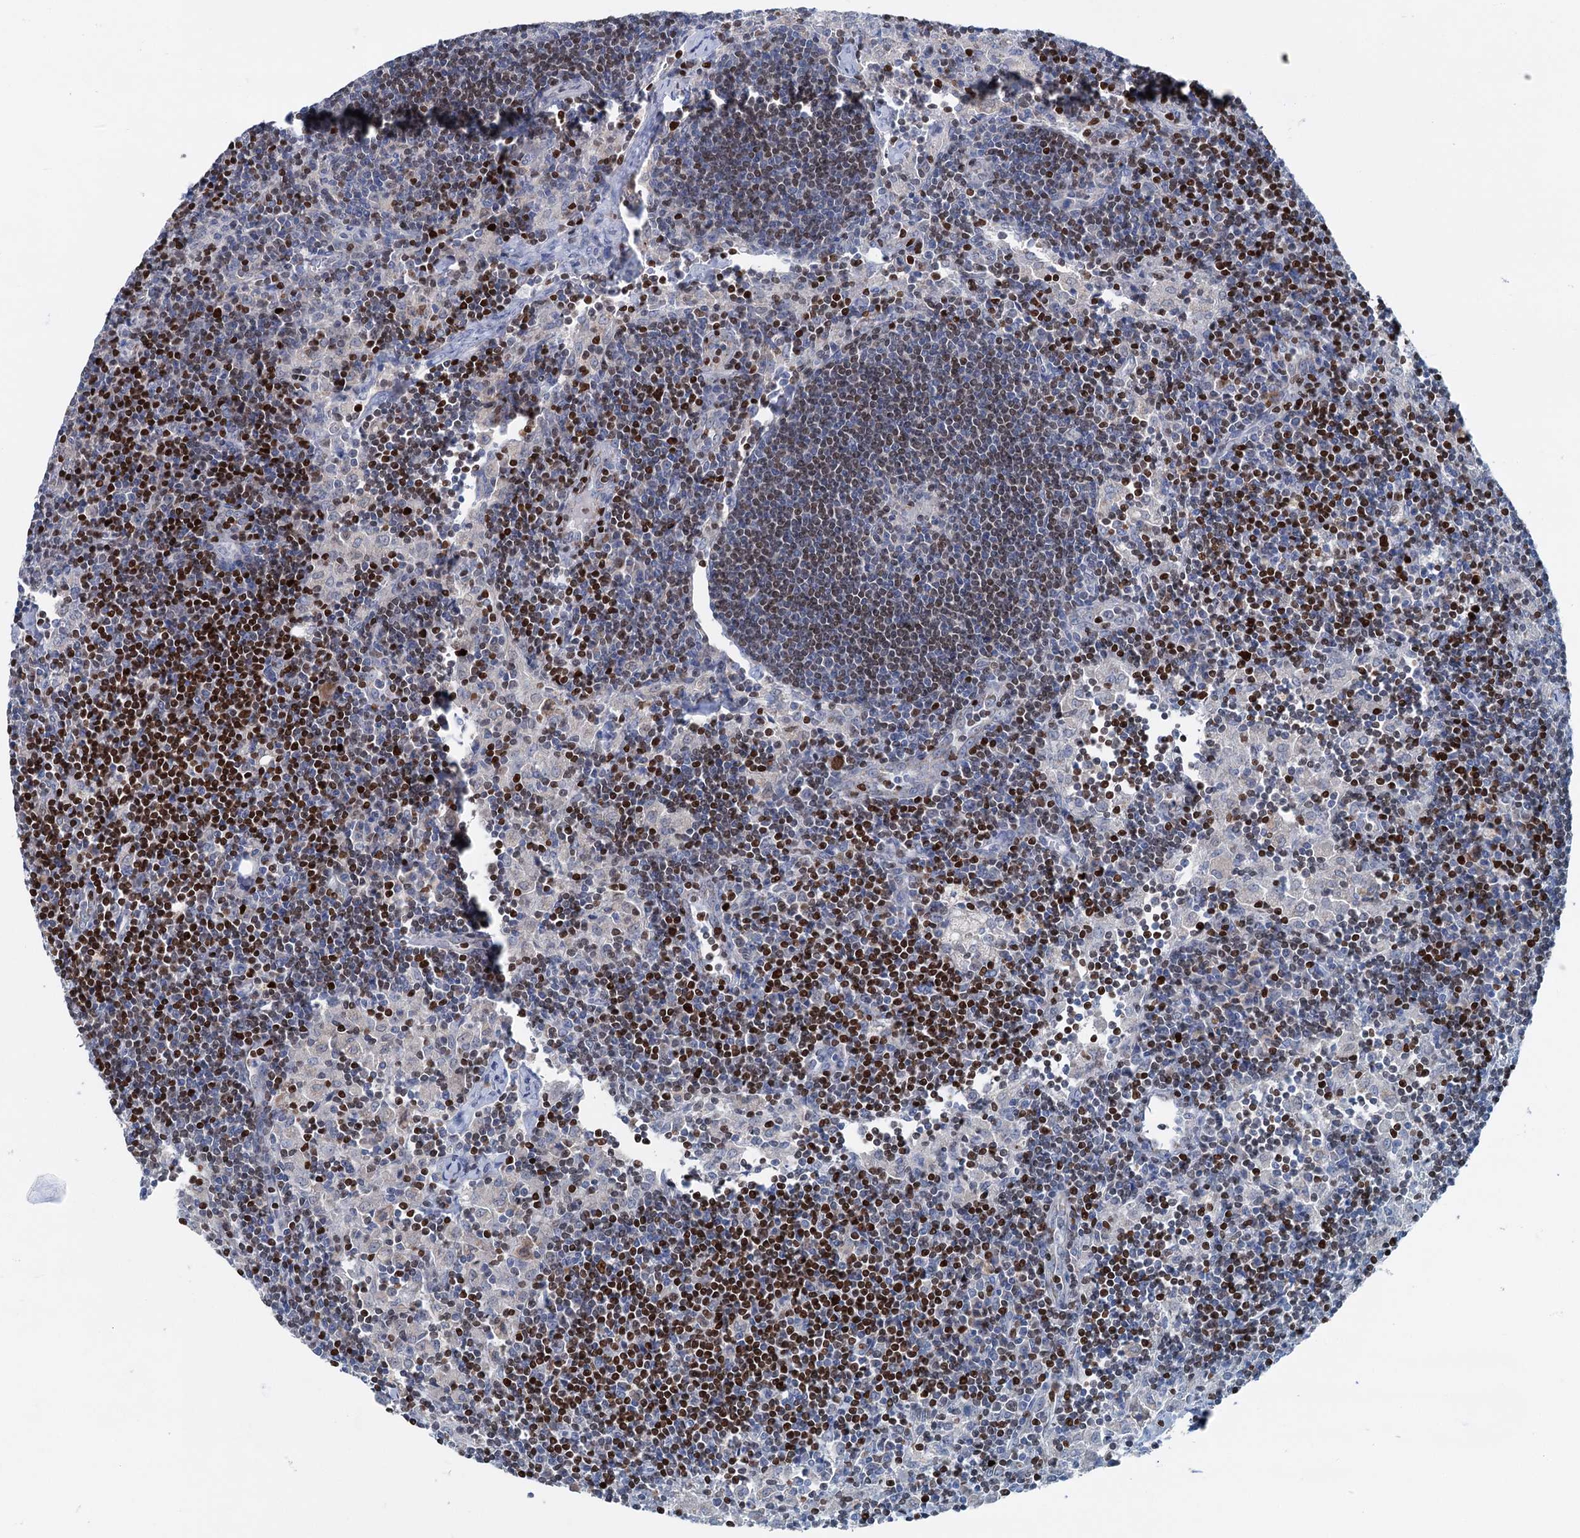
{"staining": {"intensity": "negative", "quantity": "none", "location": "none"}, "tissue": "lymph node", "cell_type": "Germinal center cells", "image_type": "normal", "snomed": [{"axis": "morphology", "description": "Normal tissue, NOS"}, {"axis": "topography", "description": "Lymph node"}], "caption": "Micrograph shows no protein staining in germinal center cells of benign lymph node. (DAB immunohistochemistry with hematoxylin counter stain).", "gene": "ELP4", "patient": {"sex": "male", "age": 24}}